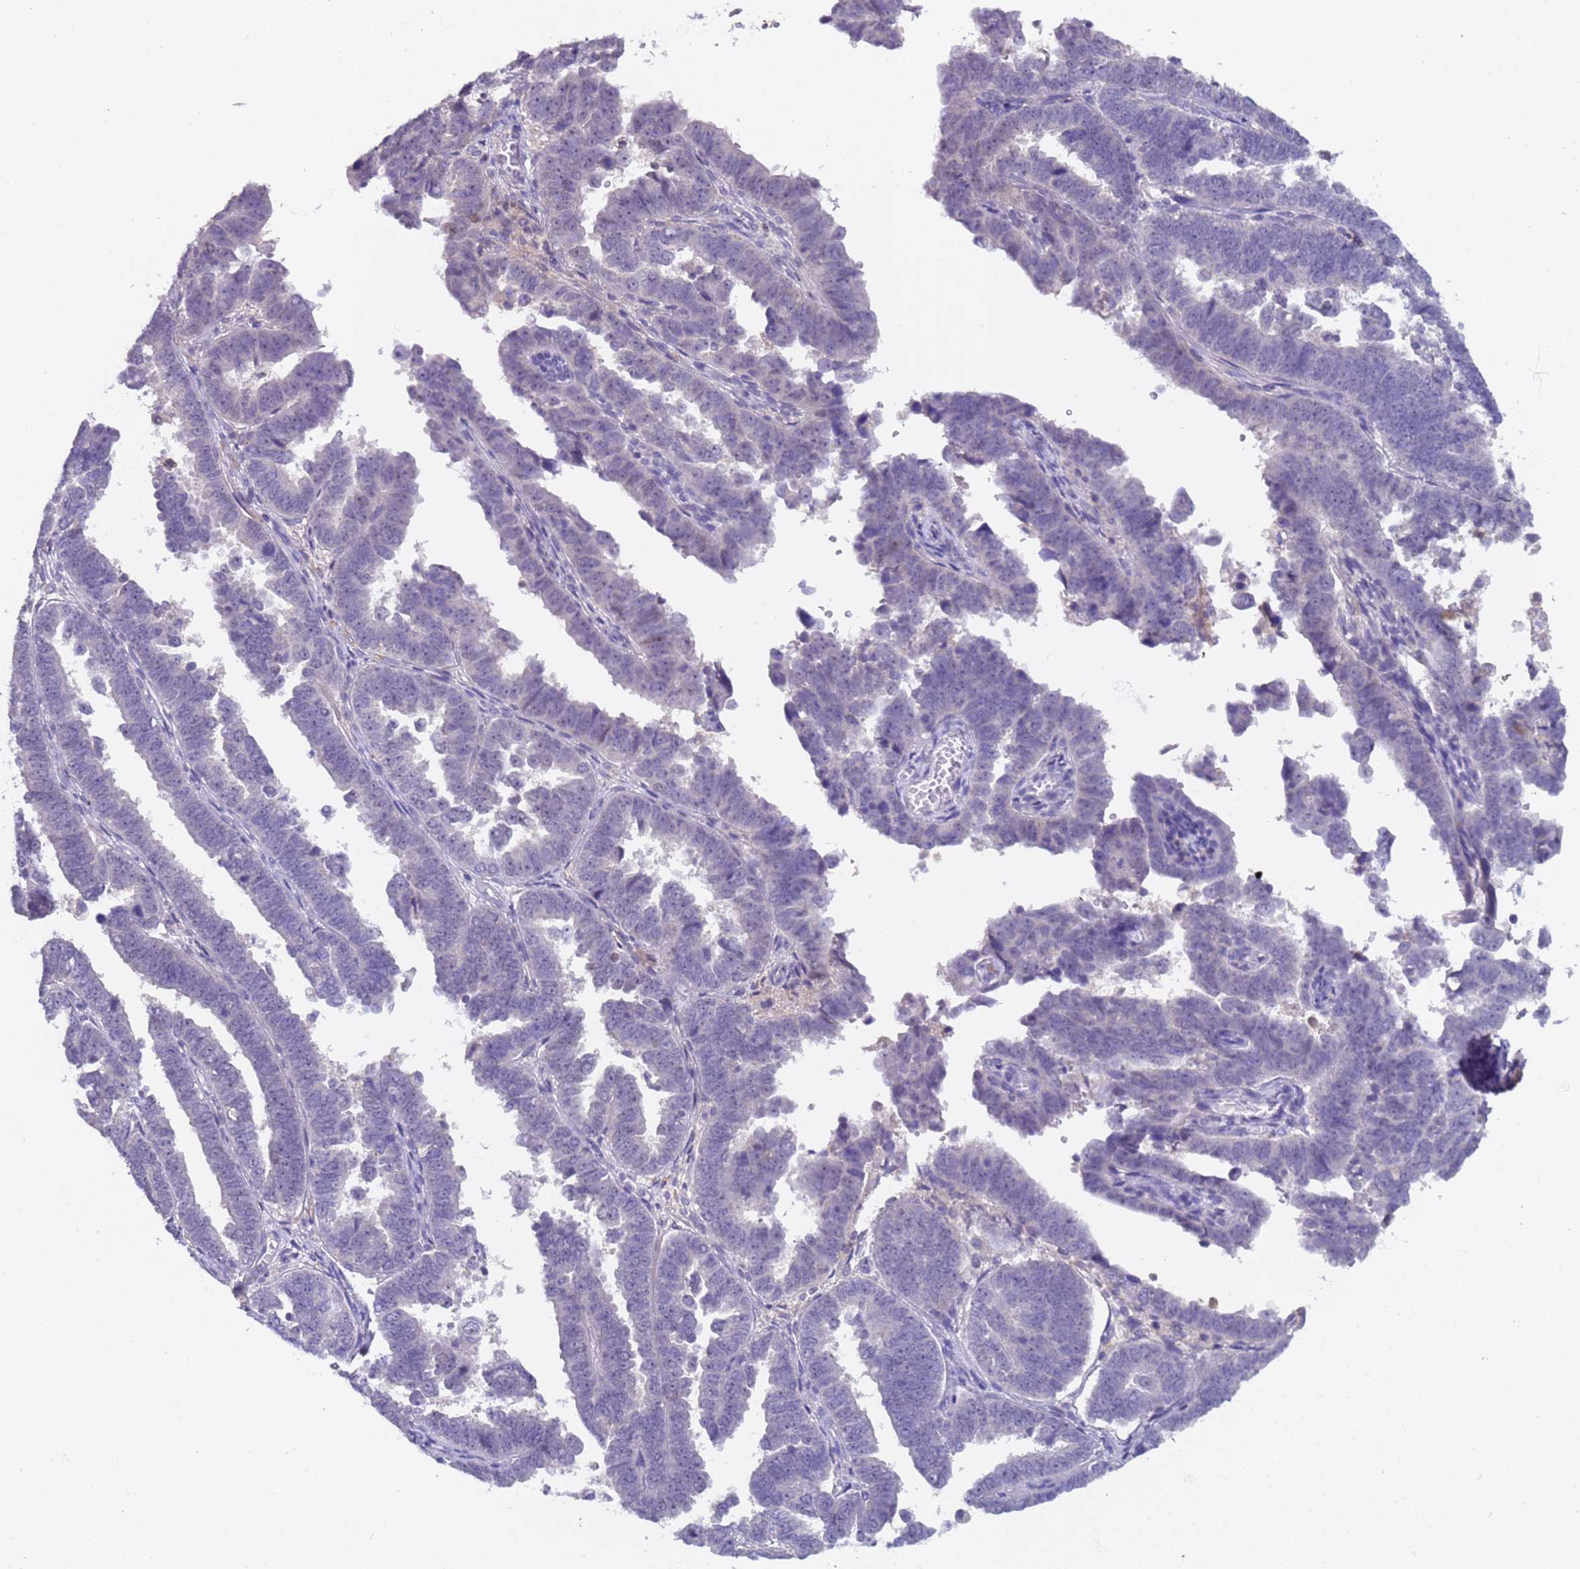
{"staining": {"intensity": "negative", "quantity": "none", "location": "none"}, "tissue": "endometrial cancer", "cell_type": "Tumor cells", "image_type": "cancer", "snomed": [{"axis": "morphology", "description": "Adenocarcinoma, NOS"}, {"axis": "topography", "description": "Endometrium"}], "caption": "This is a image of IHC staining of endometrial cancer, which shows no positivity in tumor cells.", "gene": "ZNF248", "patient": {"sex": "female", "age": 75}}